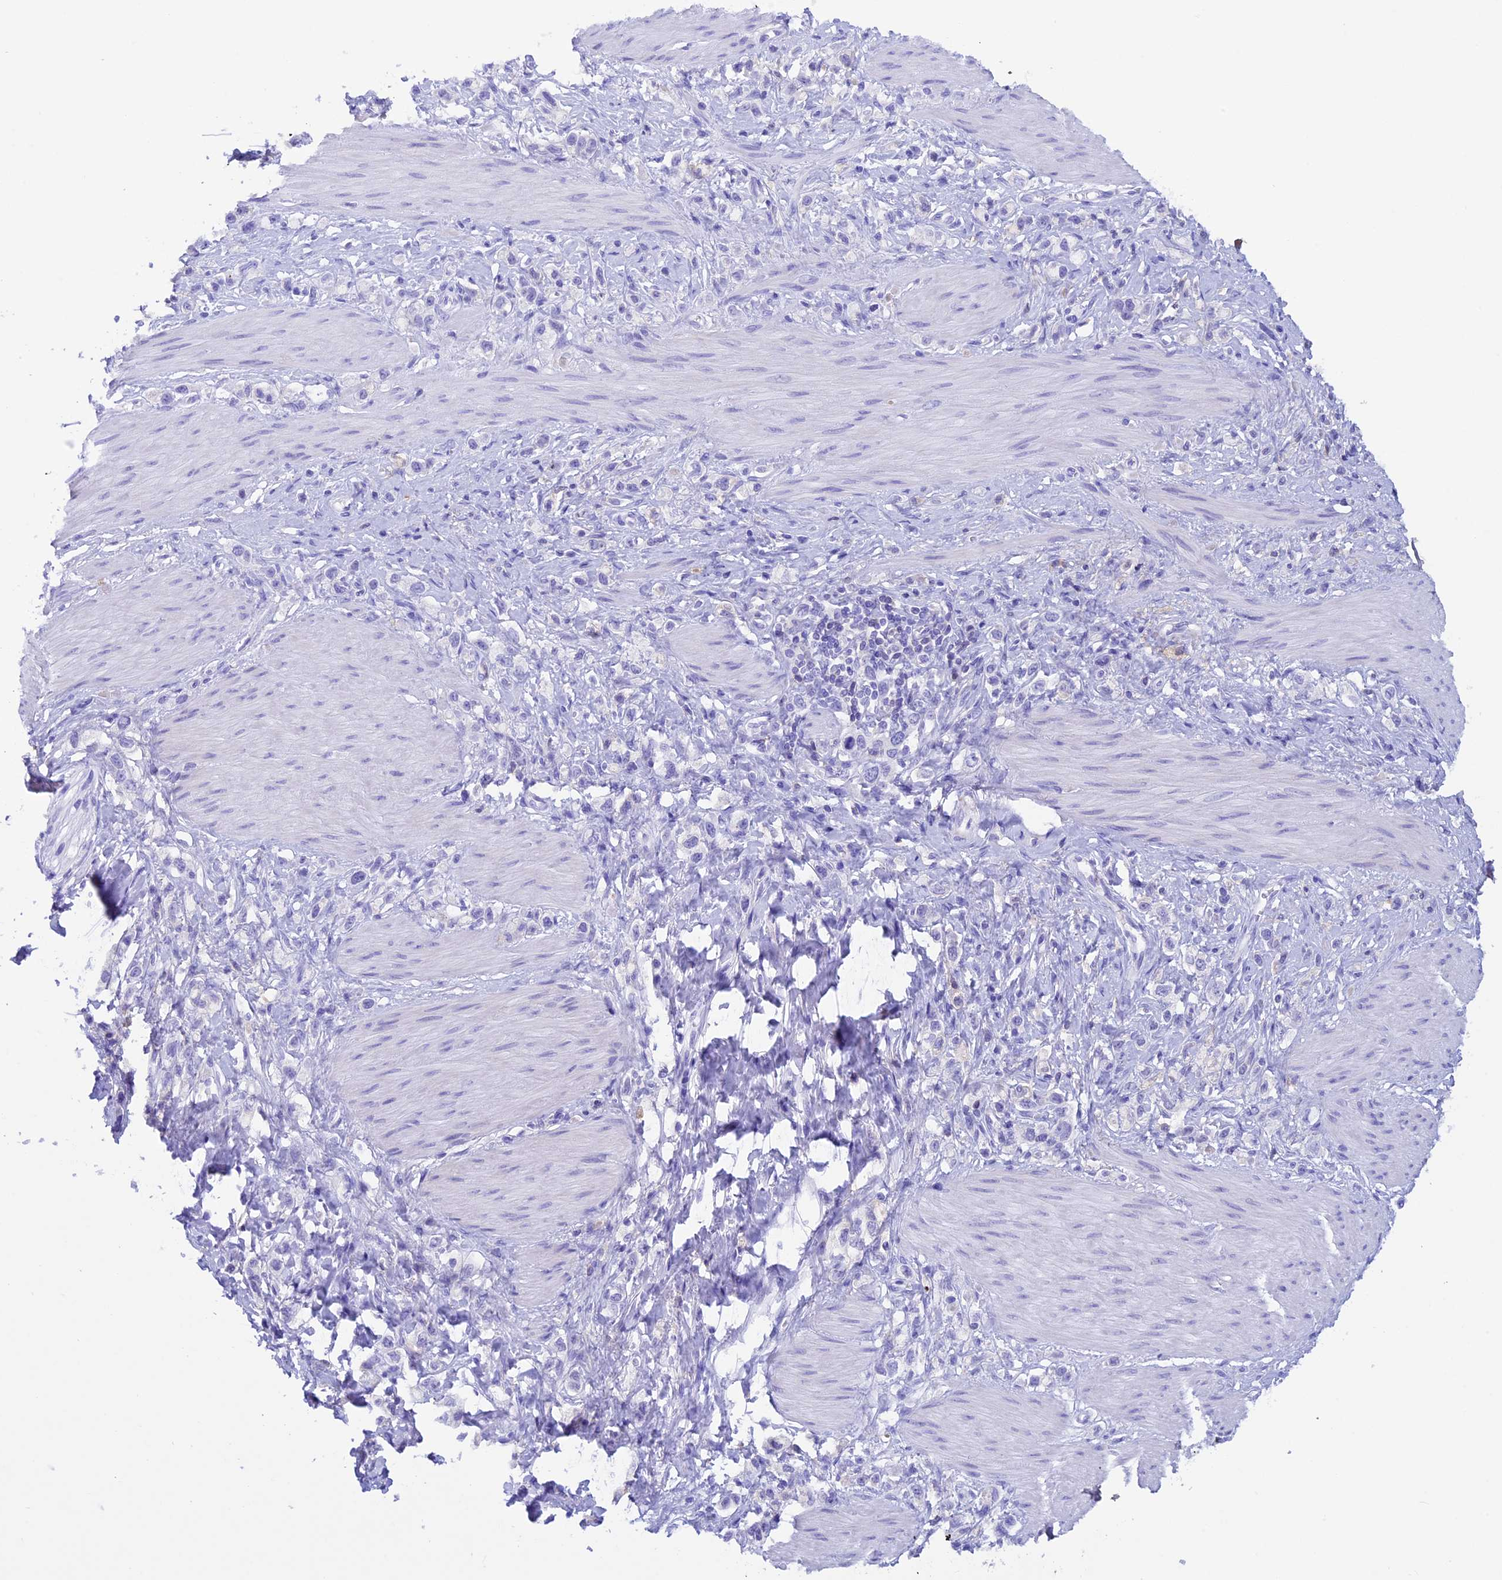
{"staining": {"intensity": "negative", "quantity": "none", "location": "none"}, "tissue": "stomach cancer", "cell_type": "Tumor cells", "image_type": "cancer", "snomed": [{"axis": "morphology", "description": "Adenocarcinoma, NOS"}, {"axis": "topography", "description": "Stomach"}], "caption": "Stomach cancer (adenocarcinoma) stained for a protein using immunohistochemistry shows no expression tumor cells.", "gene": "IGSF6", "patient": {"sex": "female", "age": 65}}